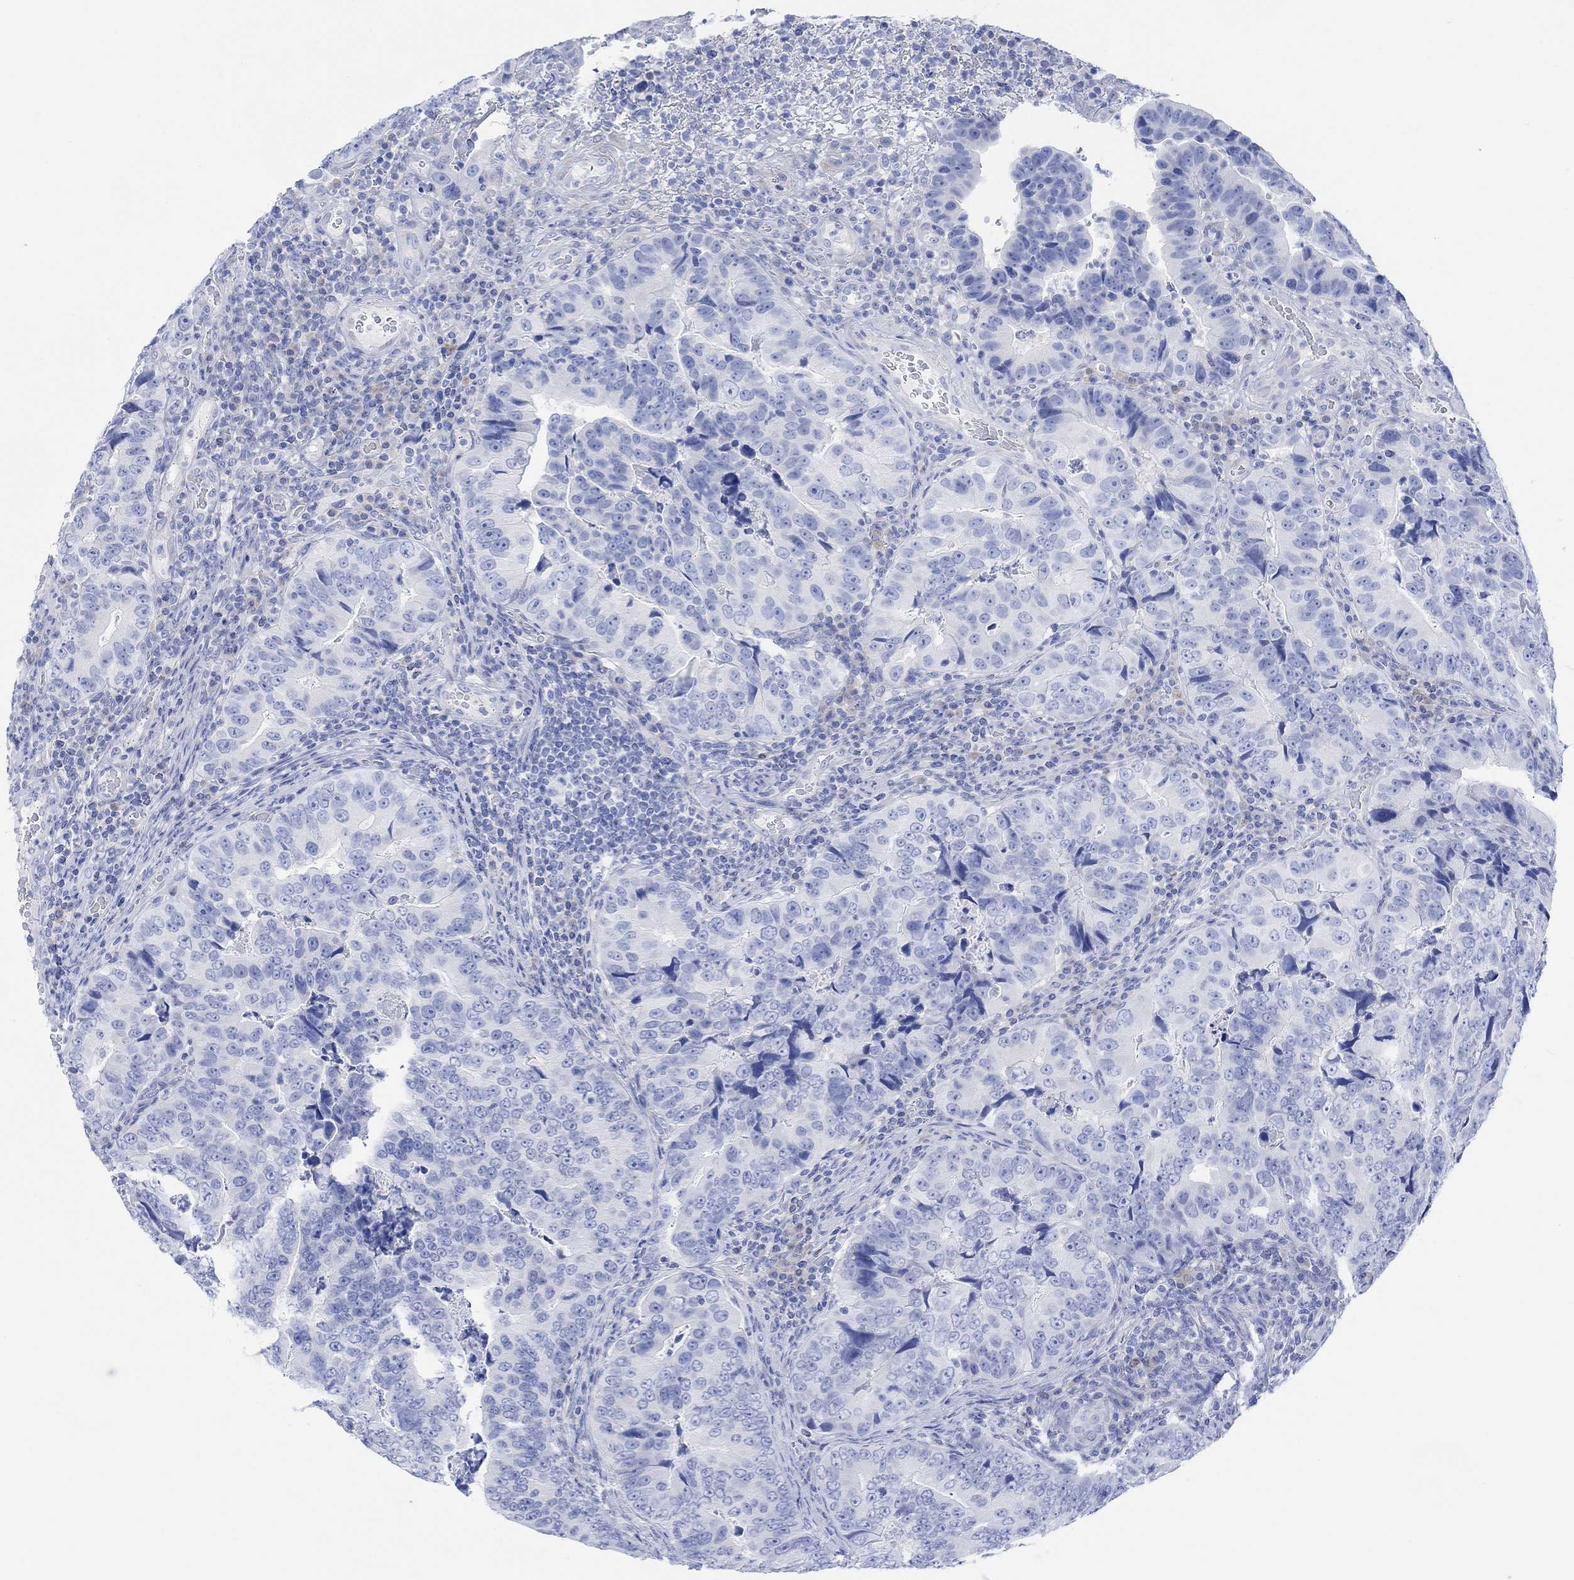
{"staining": {"intensity": "negative", "quantity": "none", "location": "none"}, "tissue": "colorectal cancer", "cell_type": "Tumor cells", "image_type": "cancer", "snomed": [{"axis": "morphology", "description": "Adenocarcinoma, NOS"}, {"axis": "topography", "description": "Colon"}], "caption": "A photomicrograph of human colorectal cancer (adenocarcinoma) is negative for staining in tumor cells.", "gene": "GNG13", "patient": {"sex": "female", "age": 72}}